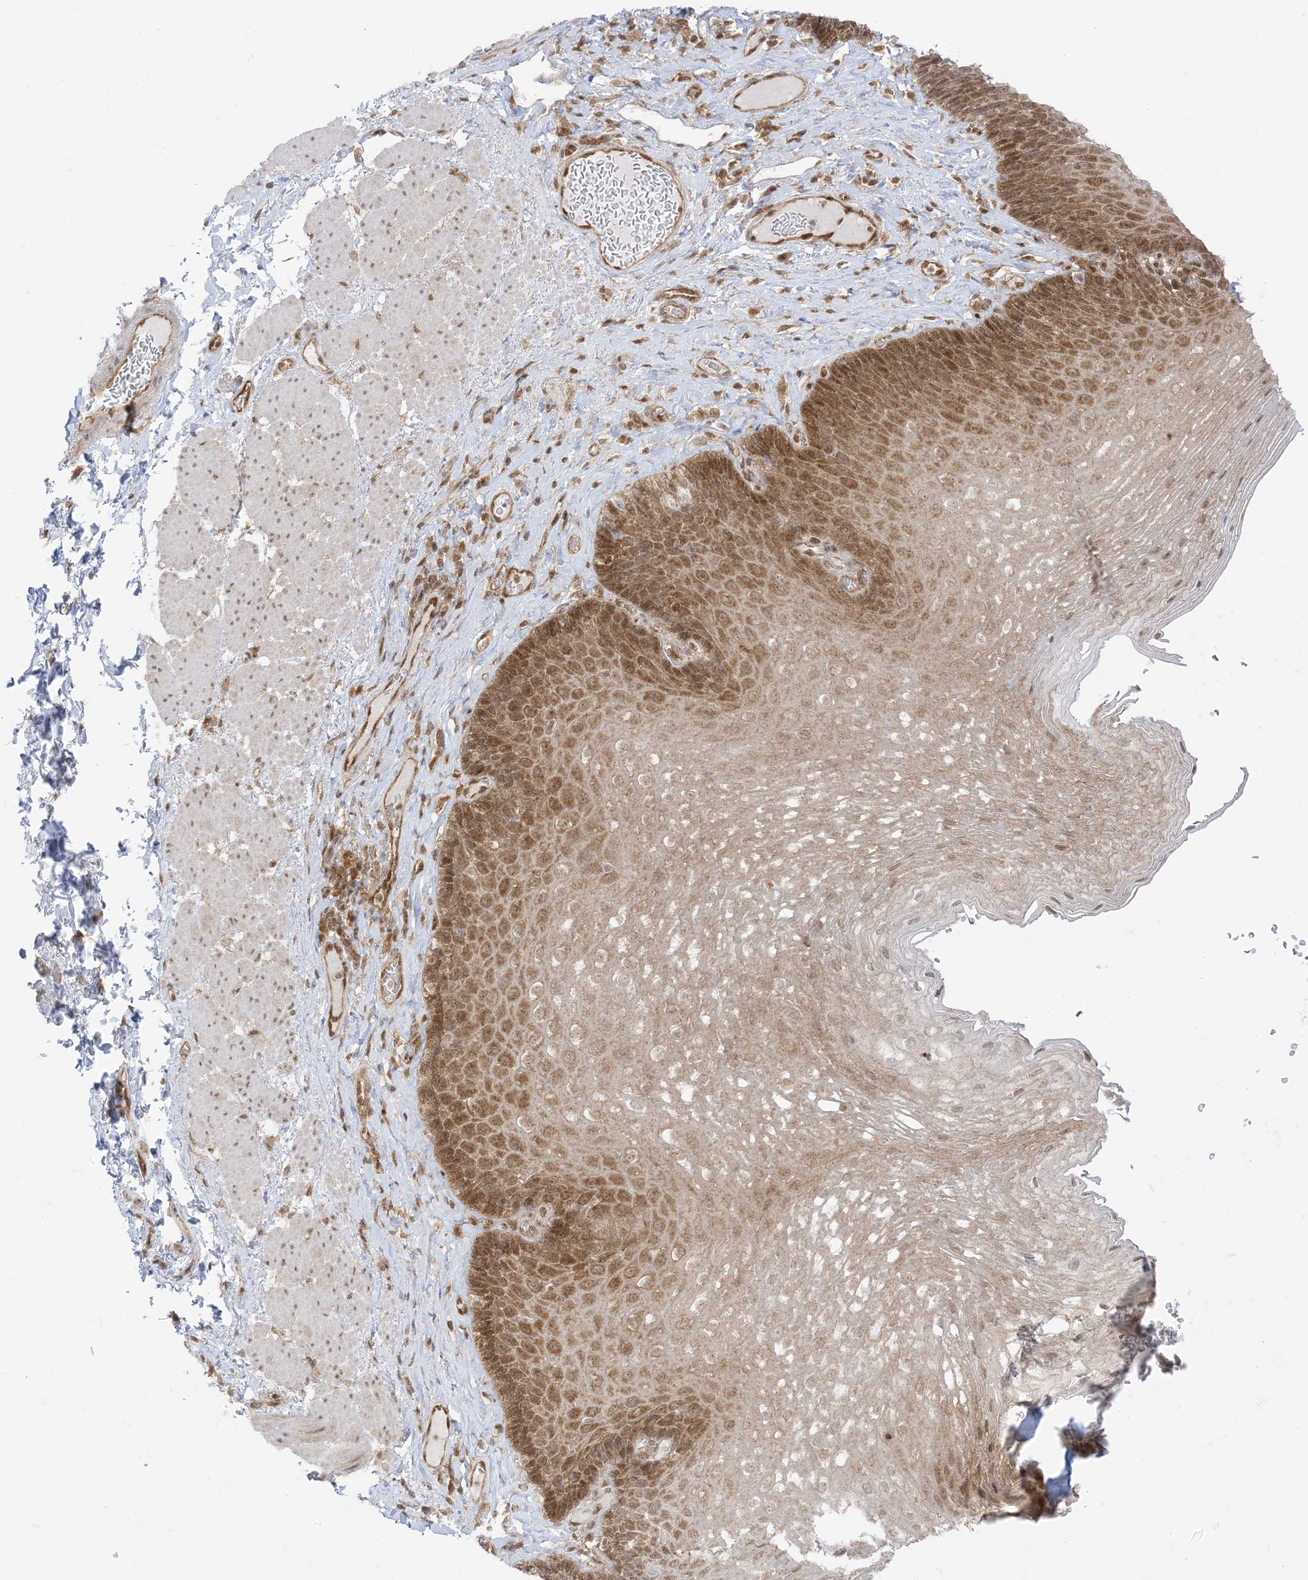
{"staining": {"intensity": "moderate", "quantity": "25%-75%", "location": "cytoplasmic/membranous,nuclear"}, "tissue": "esophagus", "cell_type": "Squamous epithelial cells", "image_type": "normal", "snomed": [{"axis": "morphology", "description": "Normal tissue, NOS"}, {"axis": "topography", "description": "Esophagus"}], "caption": "Protein expression by immunohistochemistry shows moderate cytoplasmic/membranous,nuclear positivity in approximately 25%-75% of squamous epithelial cells in benign esophagus.", "gene": "PTPA", "patient": {"sex": "female", "age": 66}}